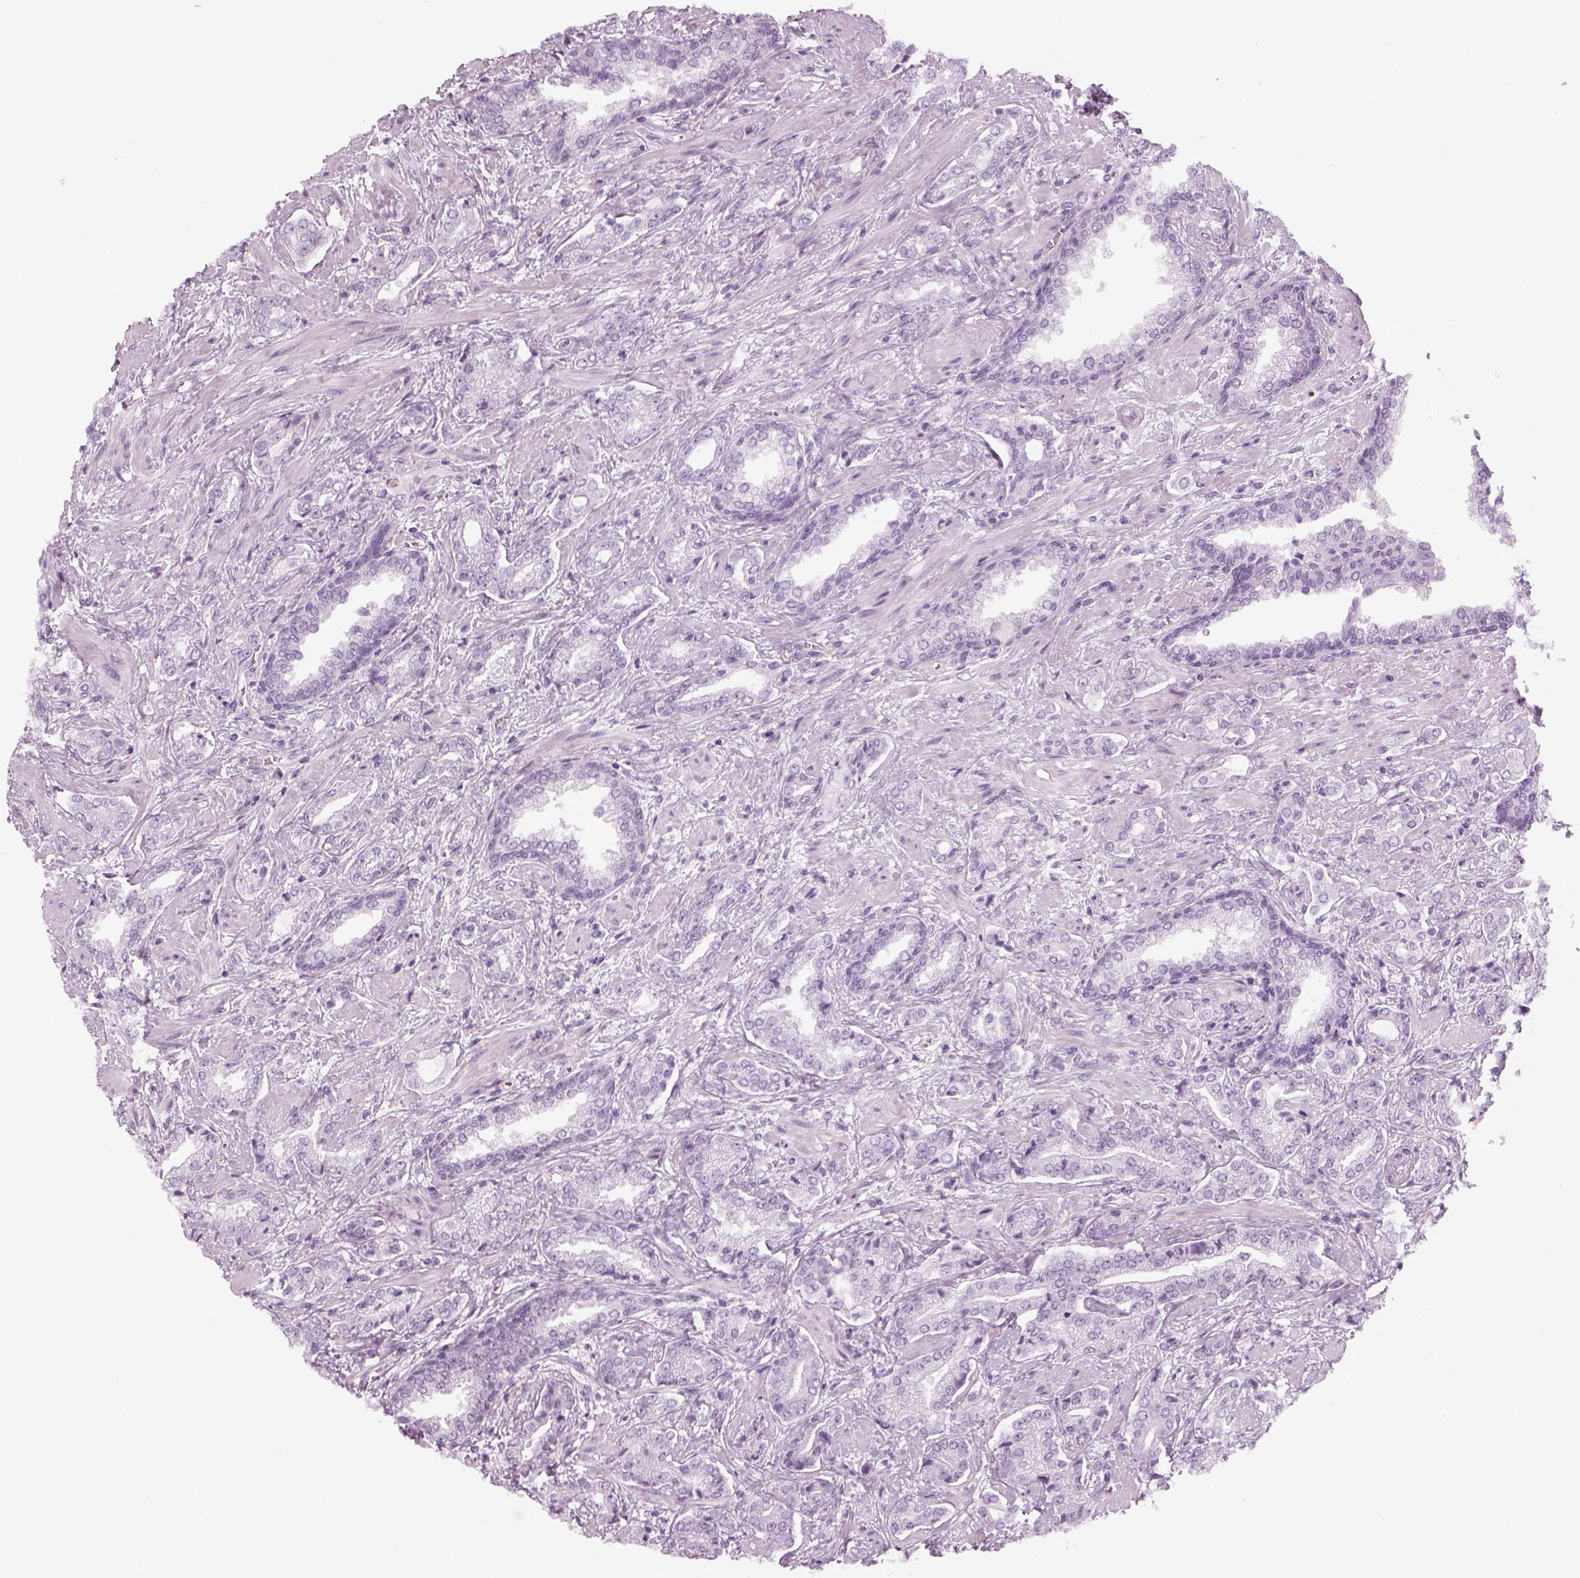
{"staining": {"intensity": "negative", "quantity": "none", "location": "none"}, "tissue": "prostate cancer", "cell_type": "Tumor cells", "image_type": "cancer", "snomed": [{"axis": "morphology", "description": "Adenocarcinoma, Low grade"}, {"axis": "topography", "description": "Prostate"}], "caption": "Immunohistochemistry micrograph of human prostate cancer (low-grade adenocarcinoma) stained for a protein (brown), which shows no positivity in tumor cells.", "gene": "PABPC1L2B", "patient": {"sex": "male", "age": 61}}